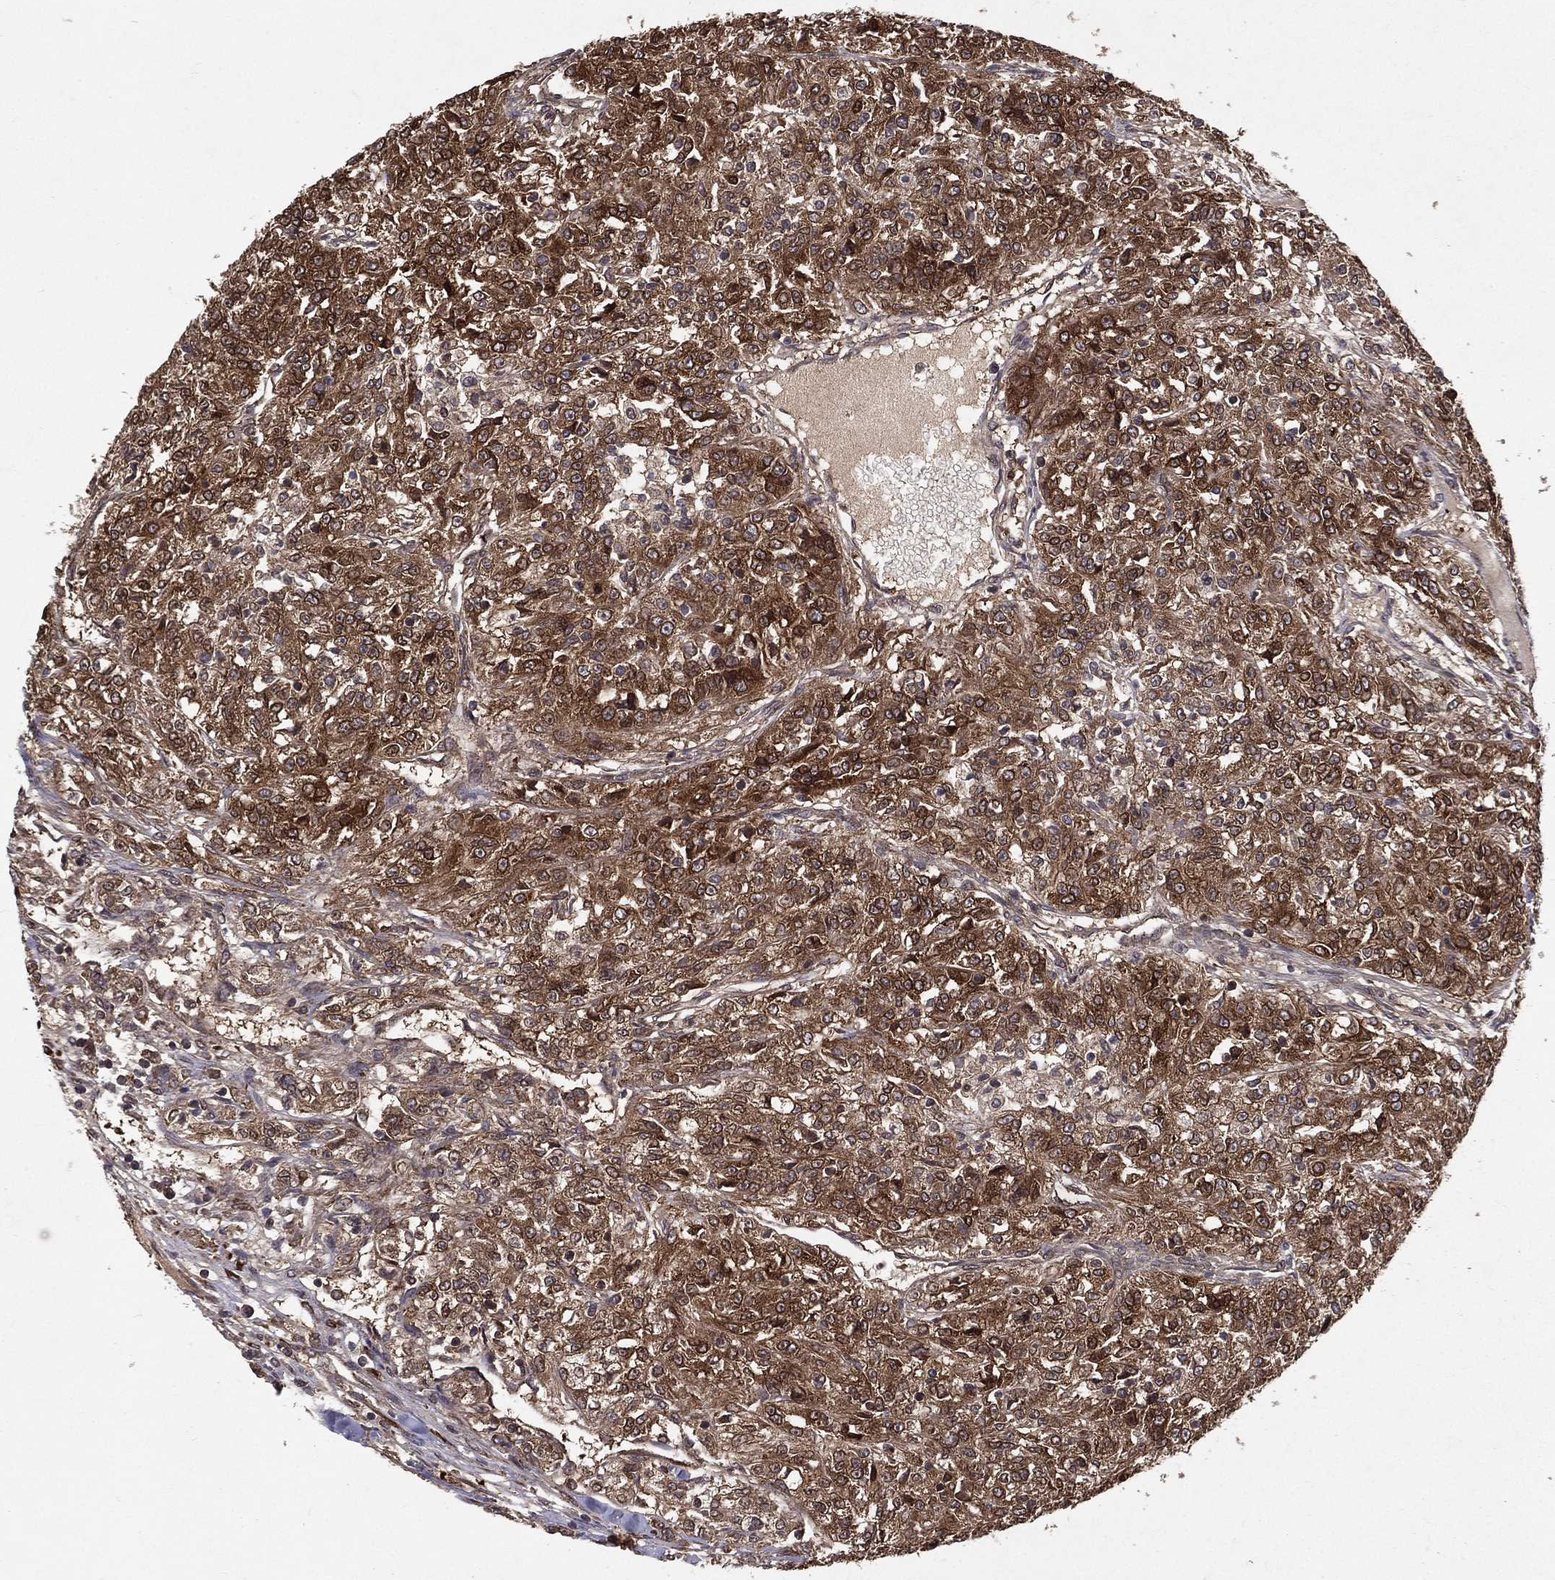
{"staining": {"intensity": "strong", "quantity": ">75%", "location": "cytoplasmic/membranous"}, "tissue": "renal cancer", "cell_type": "Tumor cells", "image_type": "cancer", "snomed": [{"axis": "morphology", "description": "Adenocarcinoma, NOS"}, {"axis": "topography", "description": "Kidney"}], "caption": "Renal cancer (adenocarcinoma) stained with IHC reveals strong cytoplasmic/membranous positivity in about >75% of tumor cells.", "gene": "CERS2", "patient": {"sex": "female", "age": 63}}